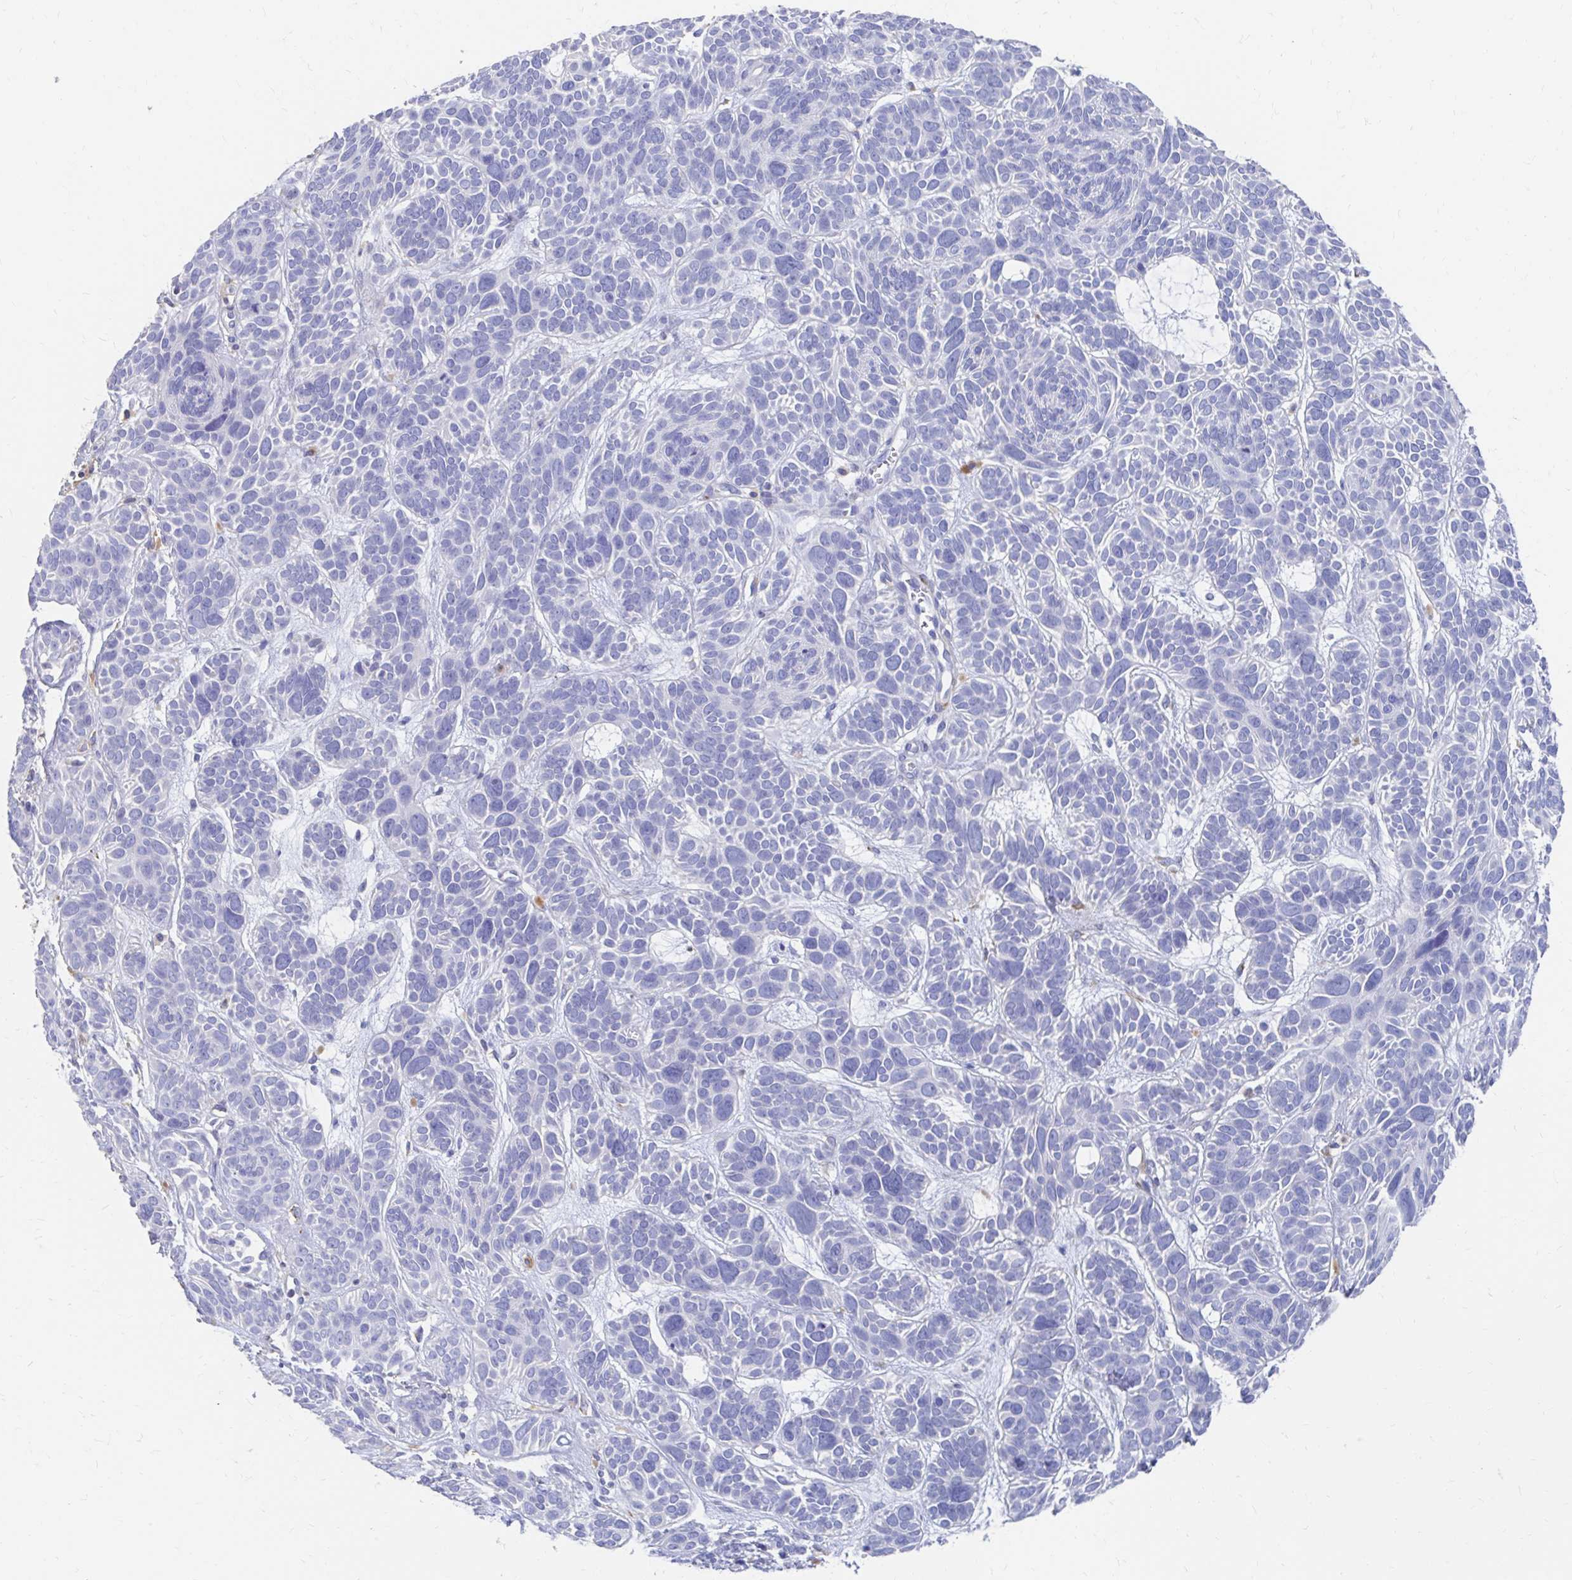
{"staining": {"intensity": "negative", "quantity": "none", "location": "none"}, "tissue": "skin cancer", "cell_type": "Tumor cells", "image_type": "cancer", "snomed": [{"axis": "morphology", "description": "Basal cell carcinoma"}, {"axis": "morphology", "description": "BCC, low aggressive"}, {"axis": "topography", "description": "Skin"}, {"axis": "topography", "description": "Skin of face"}], "caption": "IHC of human skin cancer (basal cell carcinoma) exhibits no expression in tumor cells. Nuclei are stained in blue.", "gene": "LAMC3", "patient": {"sex": "male", "age": 73}}